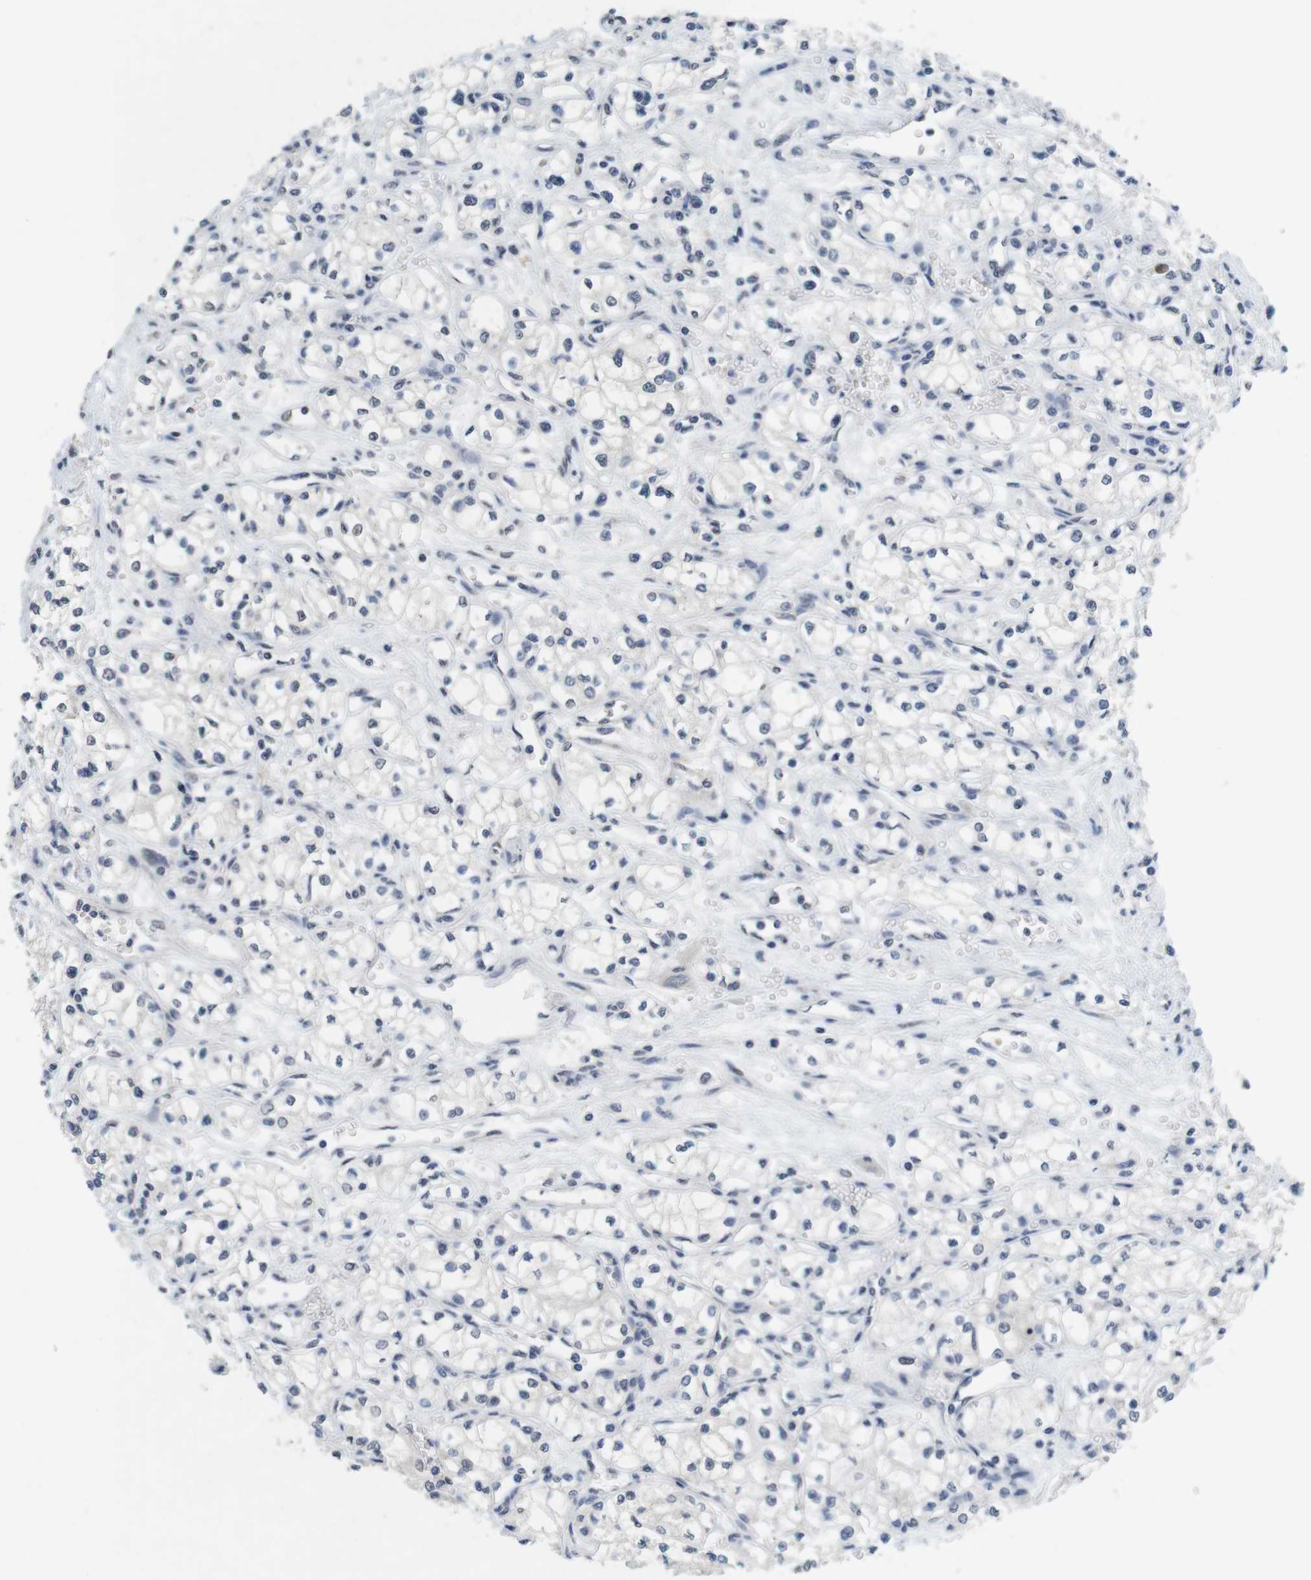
{"staining": {"intensity": "negative", "quantity": "none", "location": "none"}, "tissue": "renal cancer", "cell_type": "Tumor cells", "image_type": "cancer", "snomed": [{"axis": "morphology", "description": "Normal tissue, NOS"}, {"axis": "morphology", "description": "Adenocarcinoma, NOS"}, {"axis": "topography", "description": "Kidney"}], "caption": "An image of renal adenocarcinoma stained for a protein shows no brown staining in tumor cells.", "gene": "SKP2", "patient": {"sex": "male", "age": 59}}